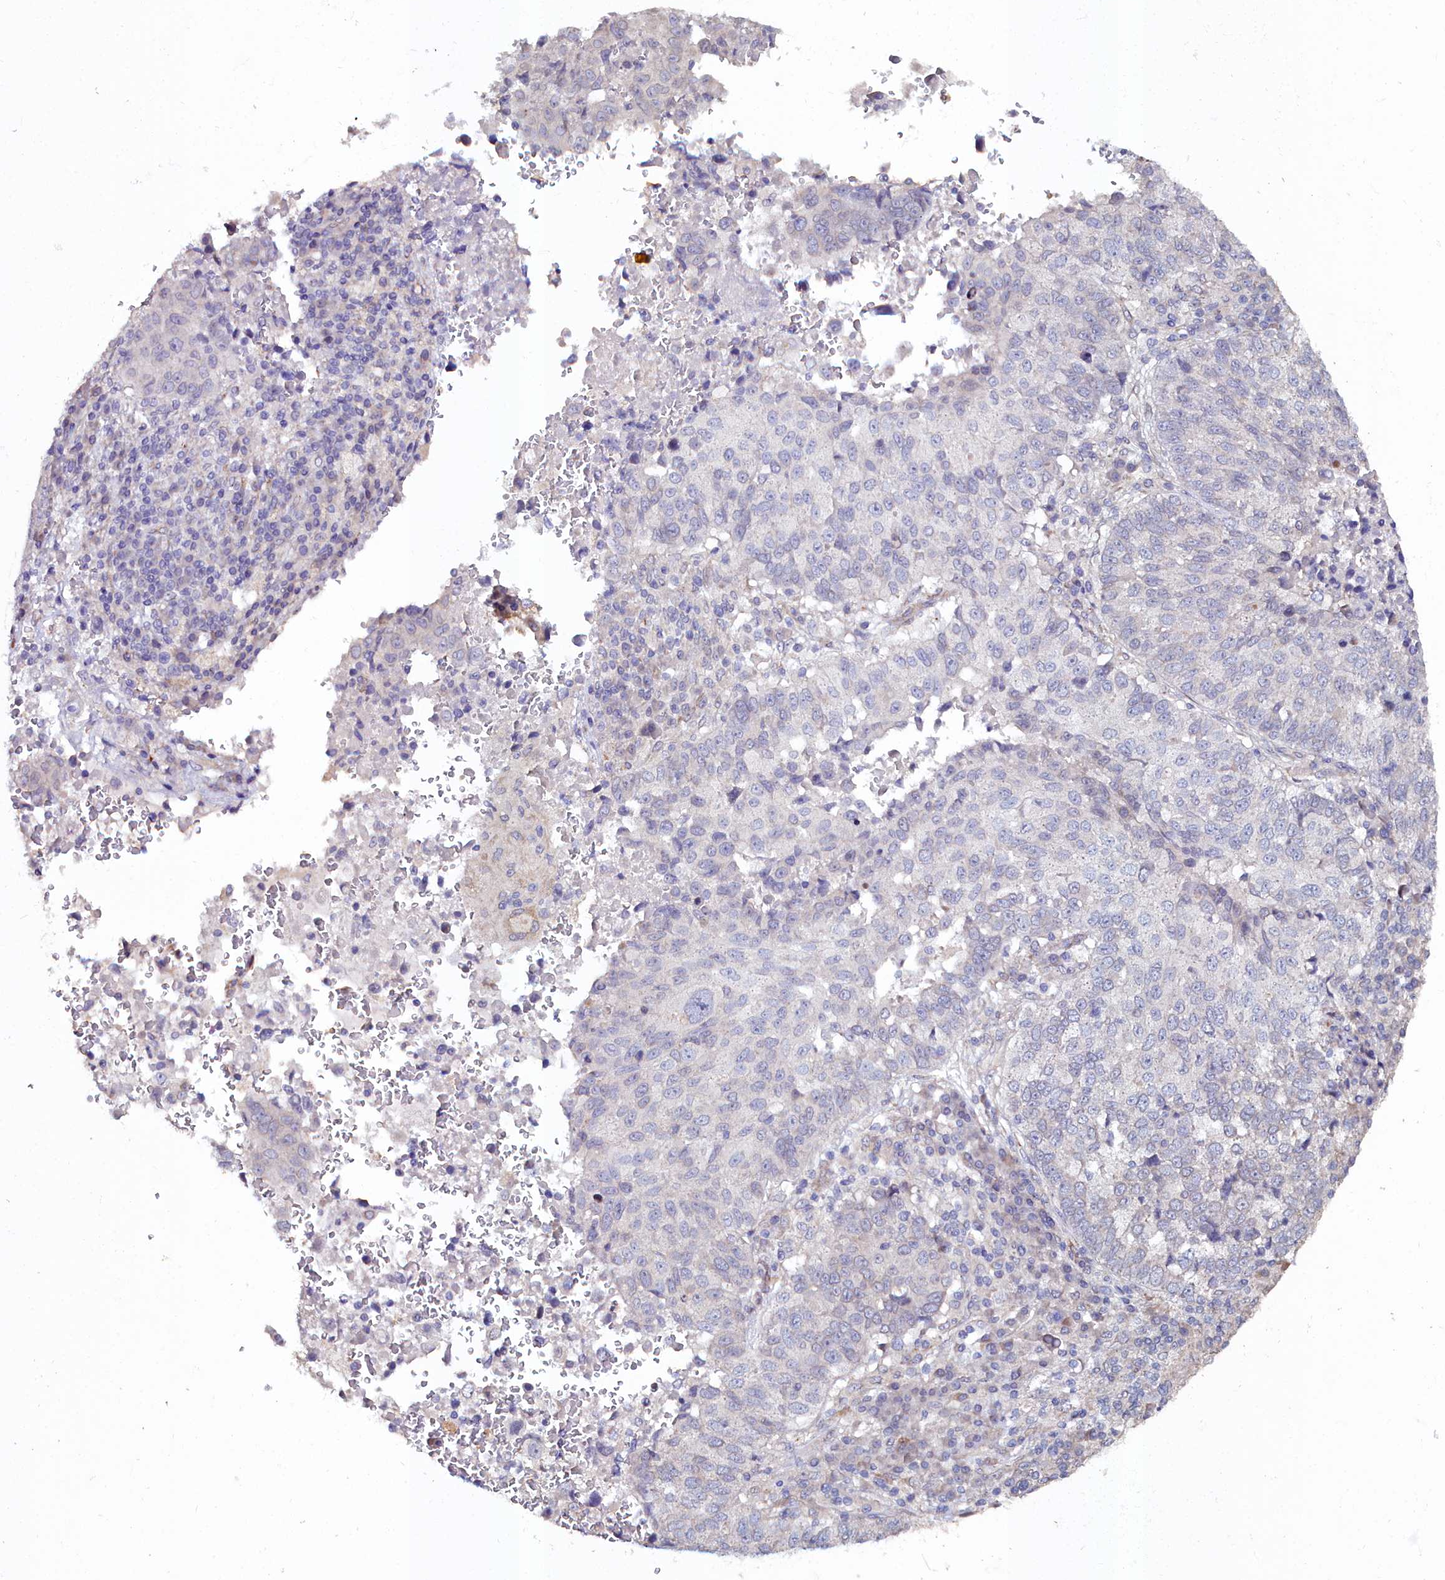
{"staining": {"intensity": "negative", "quantity": "none", "location": "none"}, "tissue": "lung cancer", "cell_type": "Tumor cells", "image_type": "cancer", "snomed": [{"axis": "morphology", "description": "Squamous cell carcinoma, NOS"}, {"axis": "topography", "description": "Lung"}], "caption": "Image shows no protein positivity in tumor cells of lung cancer tissue.", "gene": "C4orf19", "patient": {"sex": "male", "age": 73}}